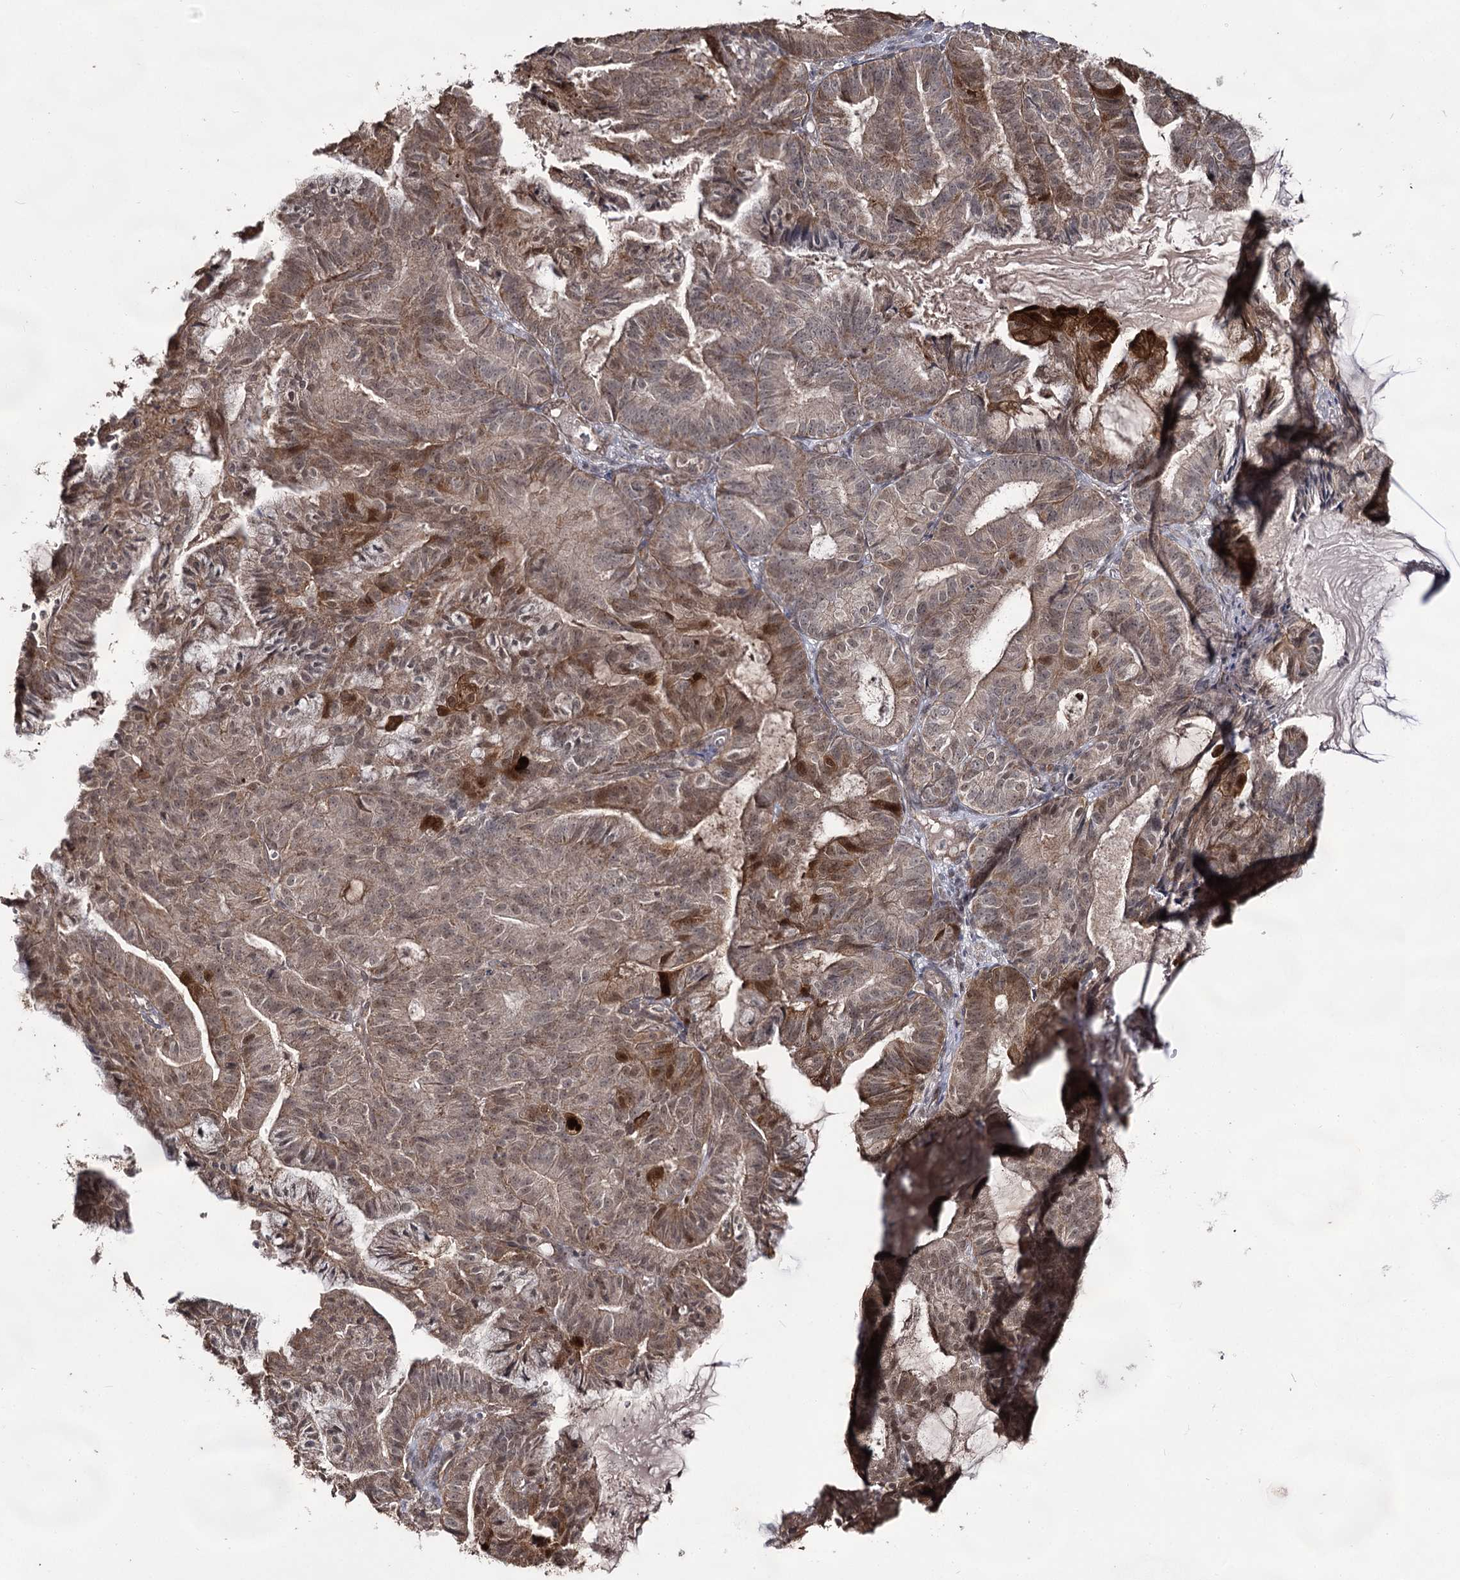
{"staining": {"intensity": "moderate", "quantity": ">75%", "location": "cytoplasmic/membranous,nuclear"}, "tissue": "endometrial cancer", "cell_type": "Tumor cells", "image_type": "cancer", "snomed": [{"axis": "morphology", "description": "Adenocarcinoma, NOS"}, {"axis": "topography", "description": "Endometrium"}], "caption": "DAB immunohistochemical staining of adenocarcinoma (endometrial) demonstrates moderate cytoplasmic/membranous and nuclear protein expression in about >75% of tumor cells.", "gene": "ACTR6", "patient": {"sex": "female", "age": 86}}